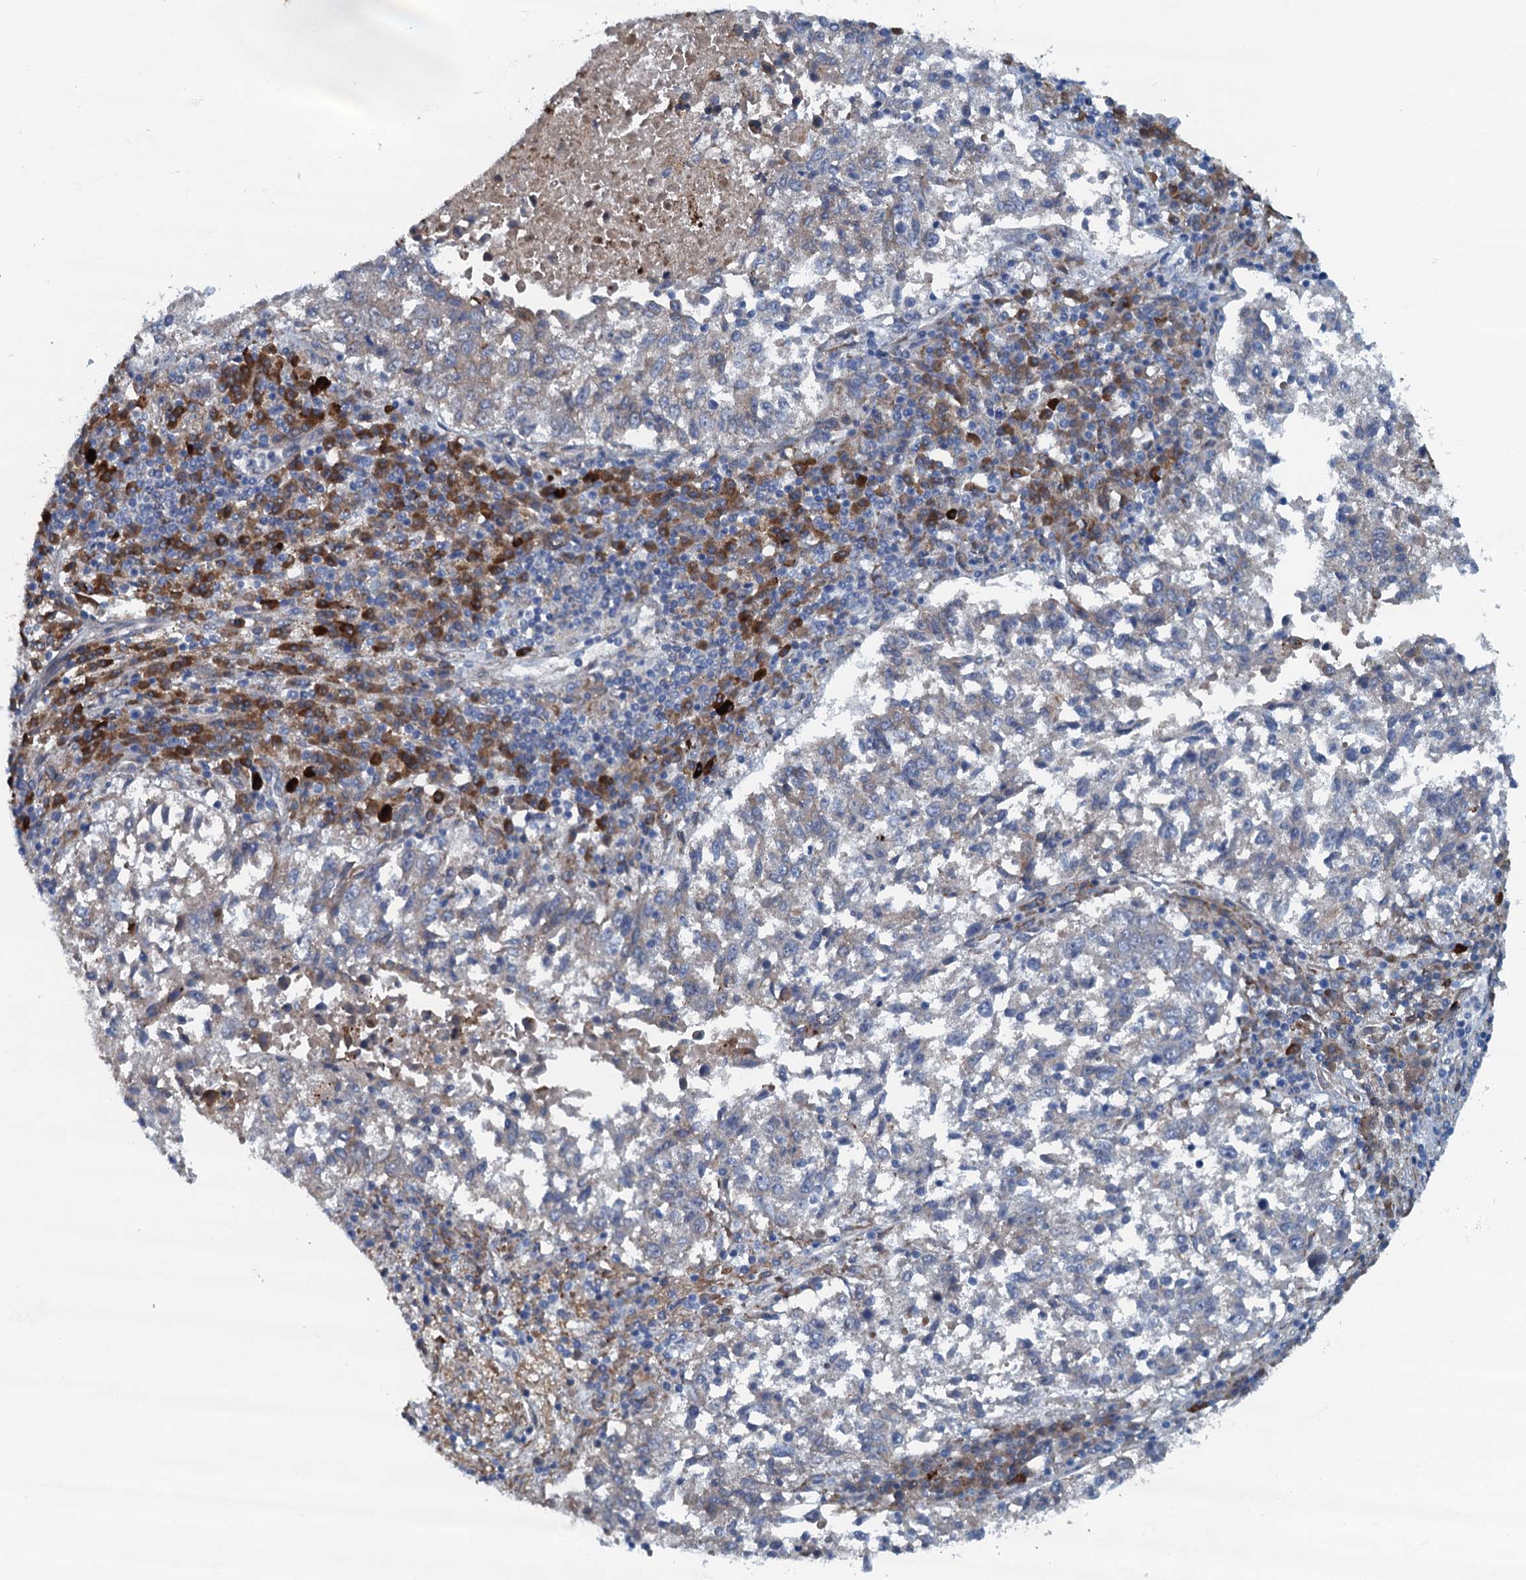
{"staining": {"intensity": "negative", "quantity": "none", "location": "none"}, "tissue": "lung cancer", "cell_type": "Tumor cells", "image_type": "cancer", "snomed": [{"axis": "morphology", "description": "Squamous cell carcinoma, NOS"}, {"axis": "topography", "description": "Lung"}], "caption": "Immunohistochemical staining of human lung cancer (squamous cell carcinoma) shows no significant expression in tumor cells.", "gene": "MYDGF", "patient": {"sex": "male", "age": 73}}